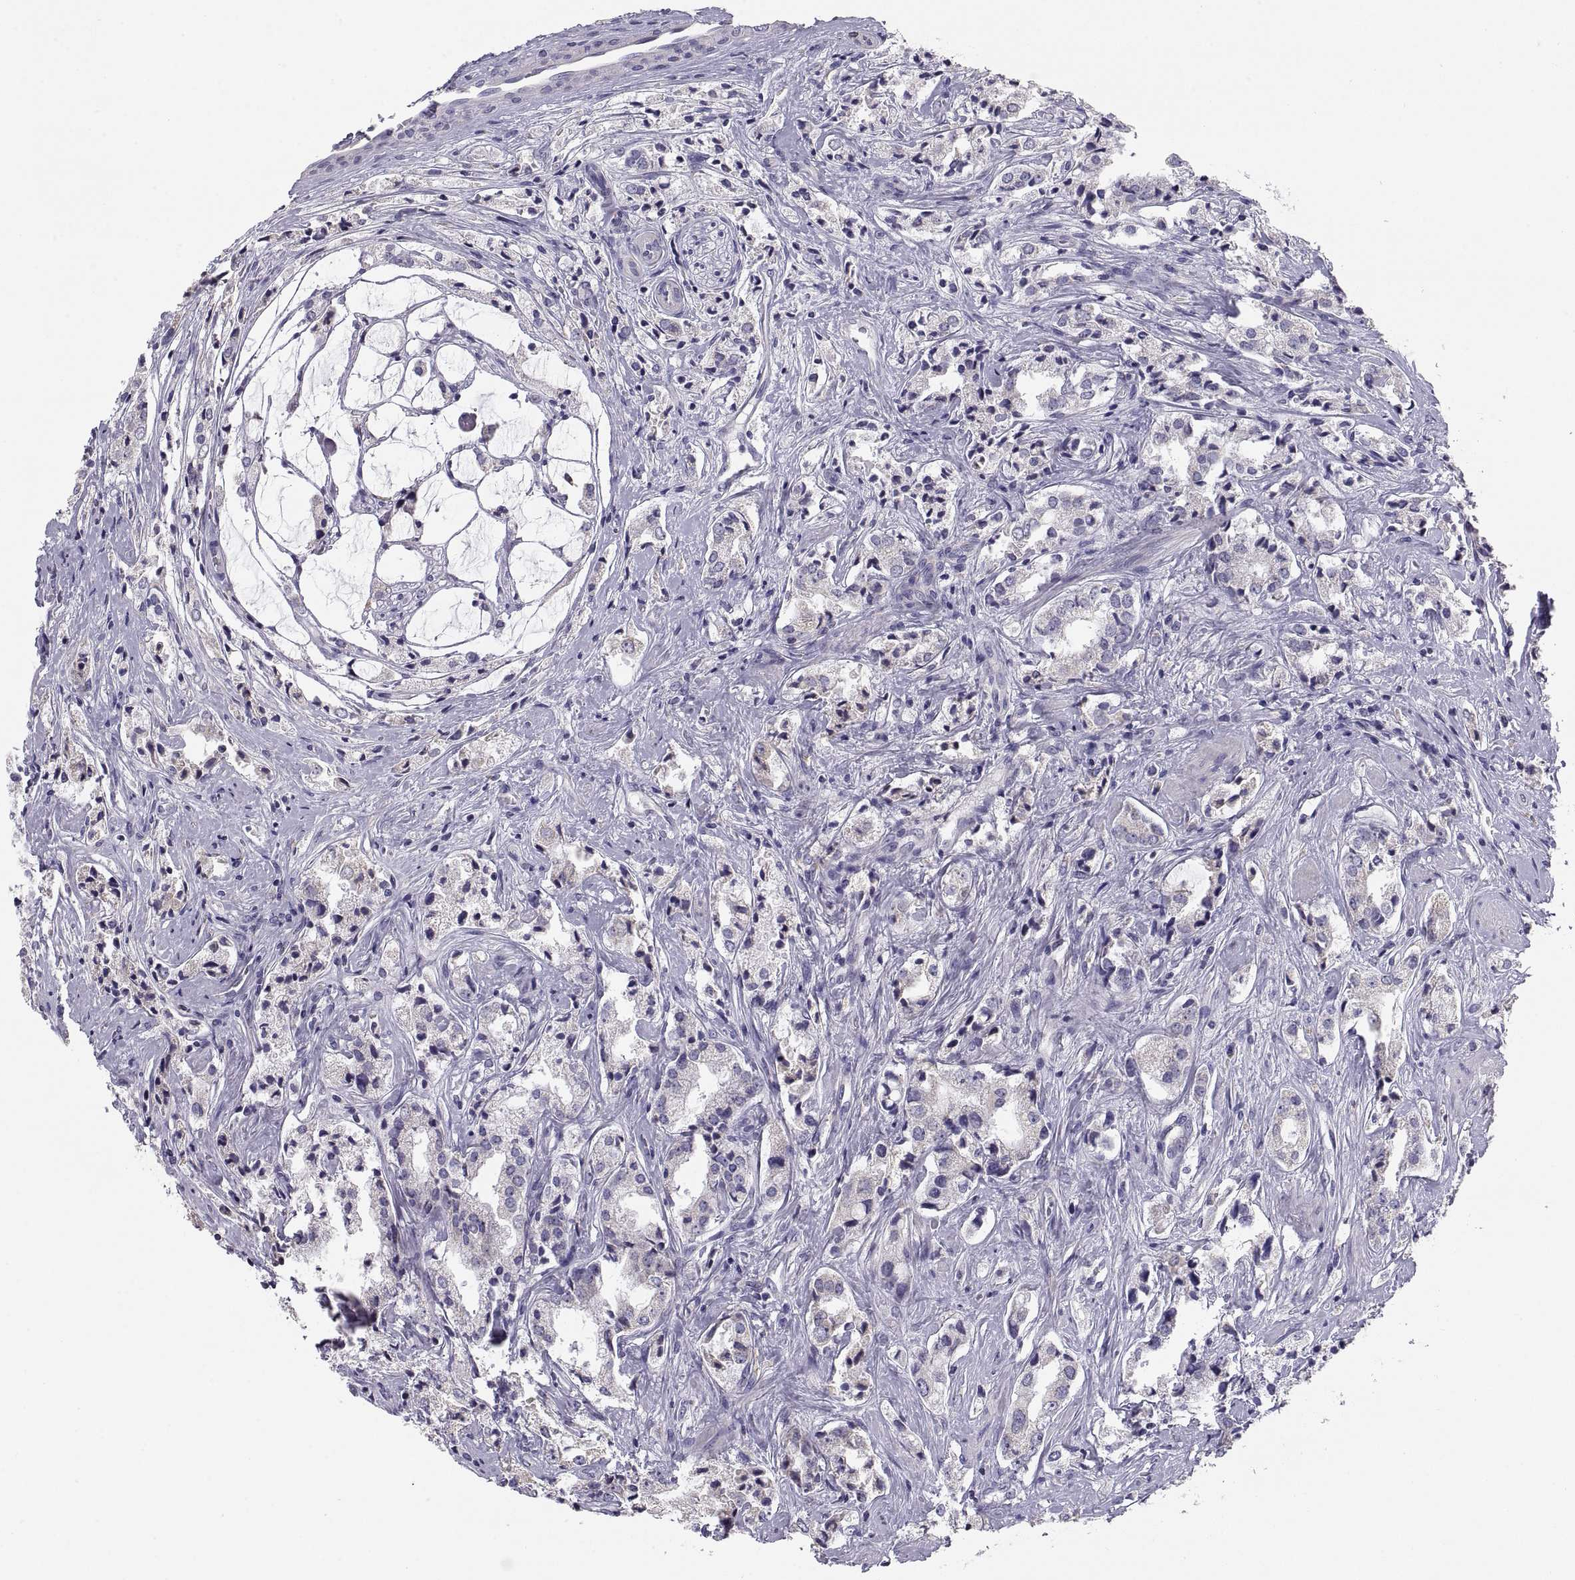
{"staining": {"intensity": "negative", "quantity": "none", "location": "none"}, "tissue": "prostate cancer", "cell_type": "Tumor cells", "image_type": "cancer", "snomed": [{"axis": "morphology", "description": "Adenocarcinoma, NOS"}, {"axis": "topography", "description": "Prostate"}], "caption": "Immunohistochemistry micrograph of prostate cancer stained for a protein (brown), which demonstrates no staining in tumor cells. The staining was performed using DAB to visualize the protein expression in brown, while the nuclei were stained in blue with hematoxylin (Magnification: 20x).", "gene": "TNNC1", "patient": {"sex": "male", "age": 66}}